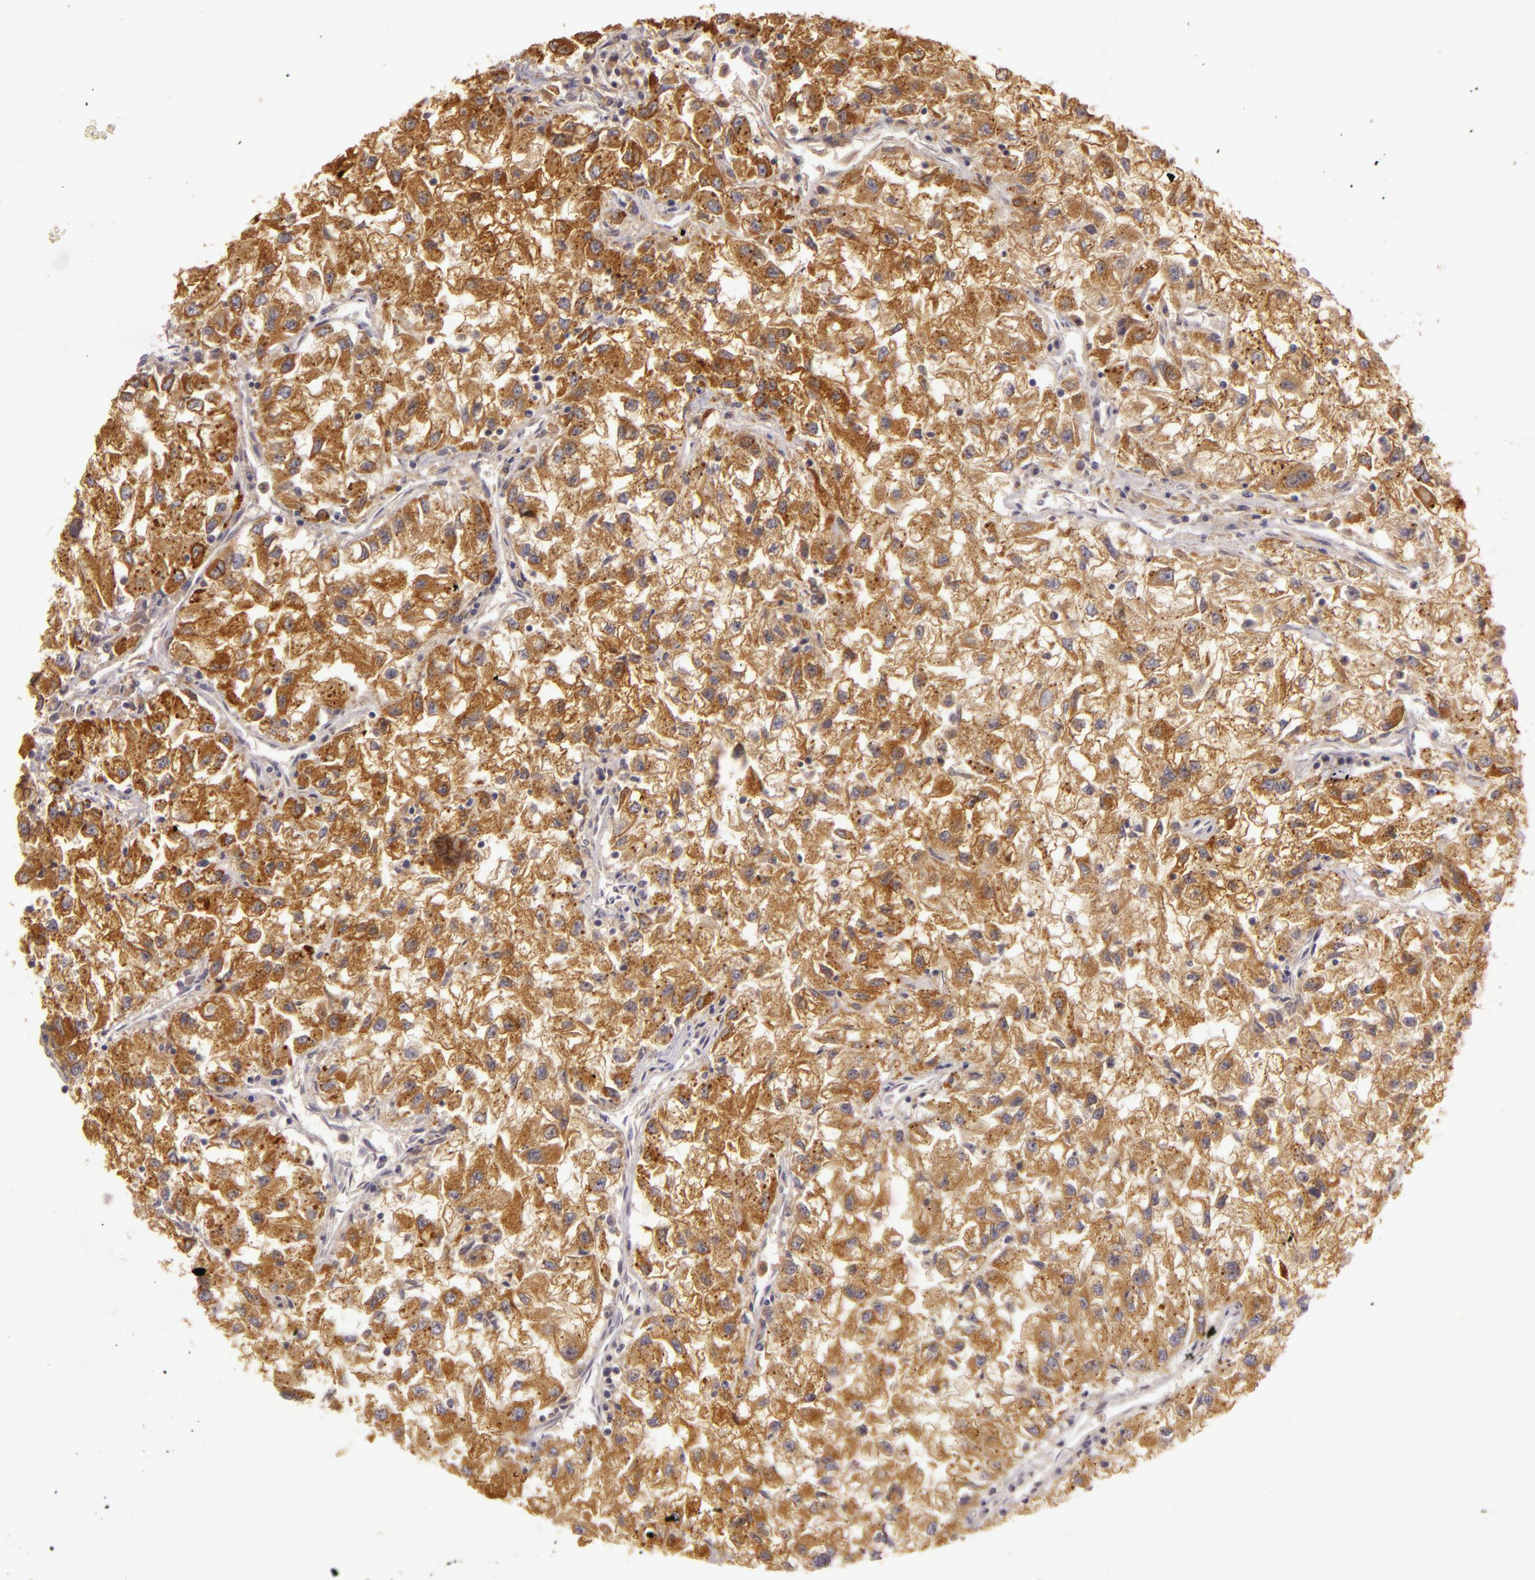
{"staining": {"intensity": "moderate", "quantity": ">75%", "location": "cytoplasmic/membranous"}, "tissue": "renal cancer", "cell_type": "Tumor cells", "image_type": "cancer", "snomed": [{"axis": "morphology", "description": "Adenocarcinoma, NOS"}, {"axis": "topography", "description": "Kidney"}], "caption": "This histopathology image exhibits renal adenocarcinoma stained with immunohistochemistry (IHC) to label a protein in brown. The cytoplasmic/membranous of tumor cells show moderate positivity for the protein. Nuclei are counter-stained blue.", "gene": "PPP1R3F", "patient": {"sex": "male", "age": 59}}